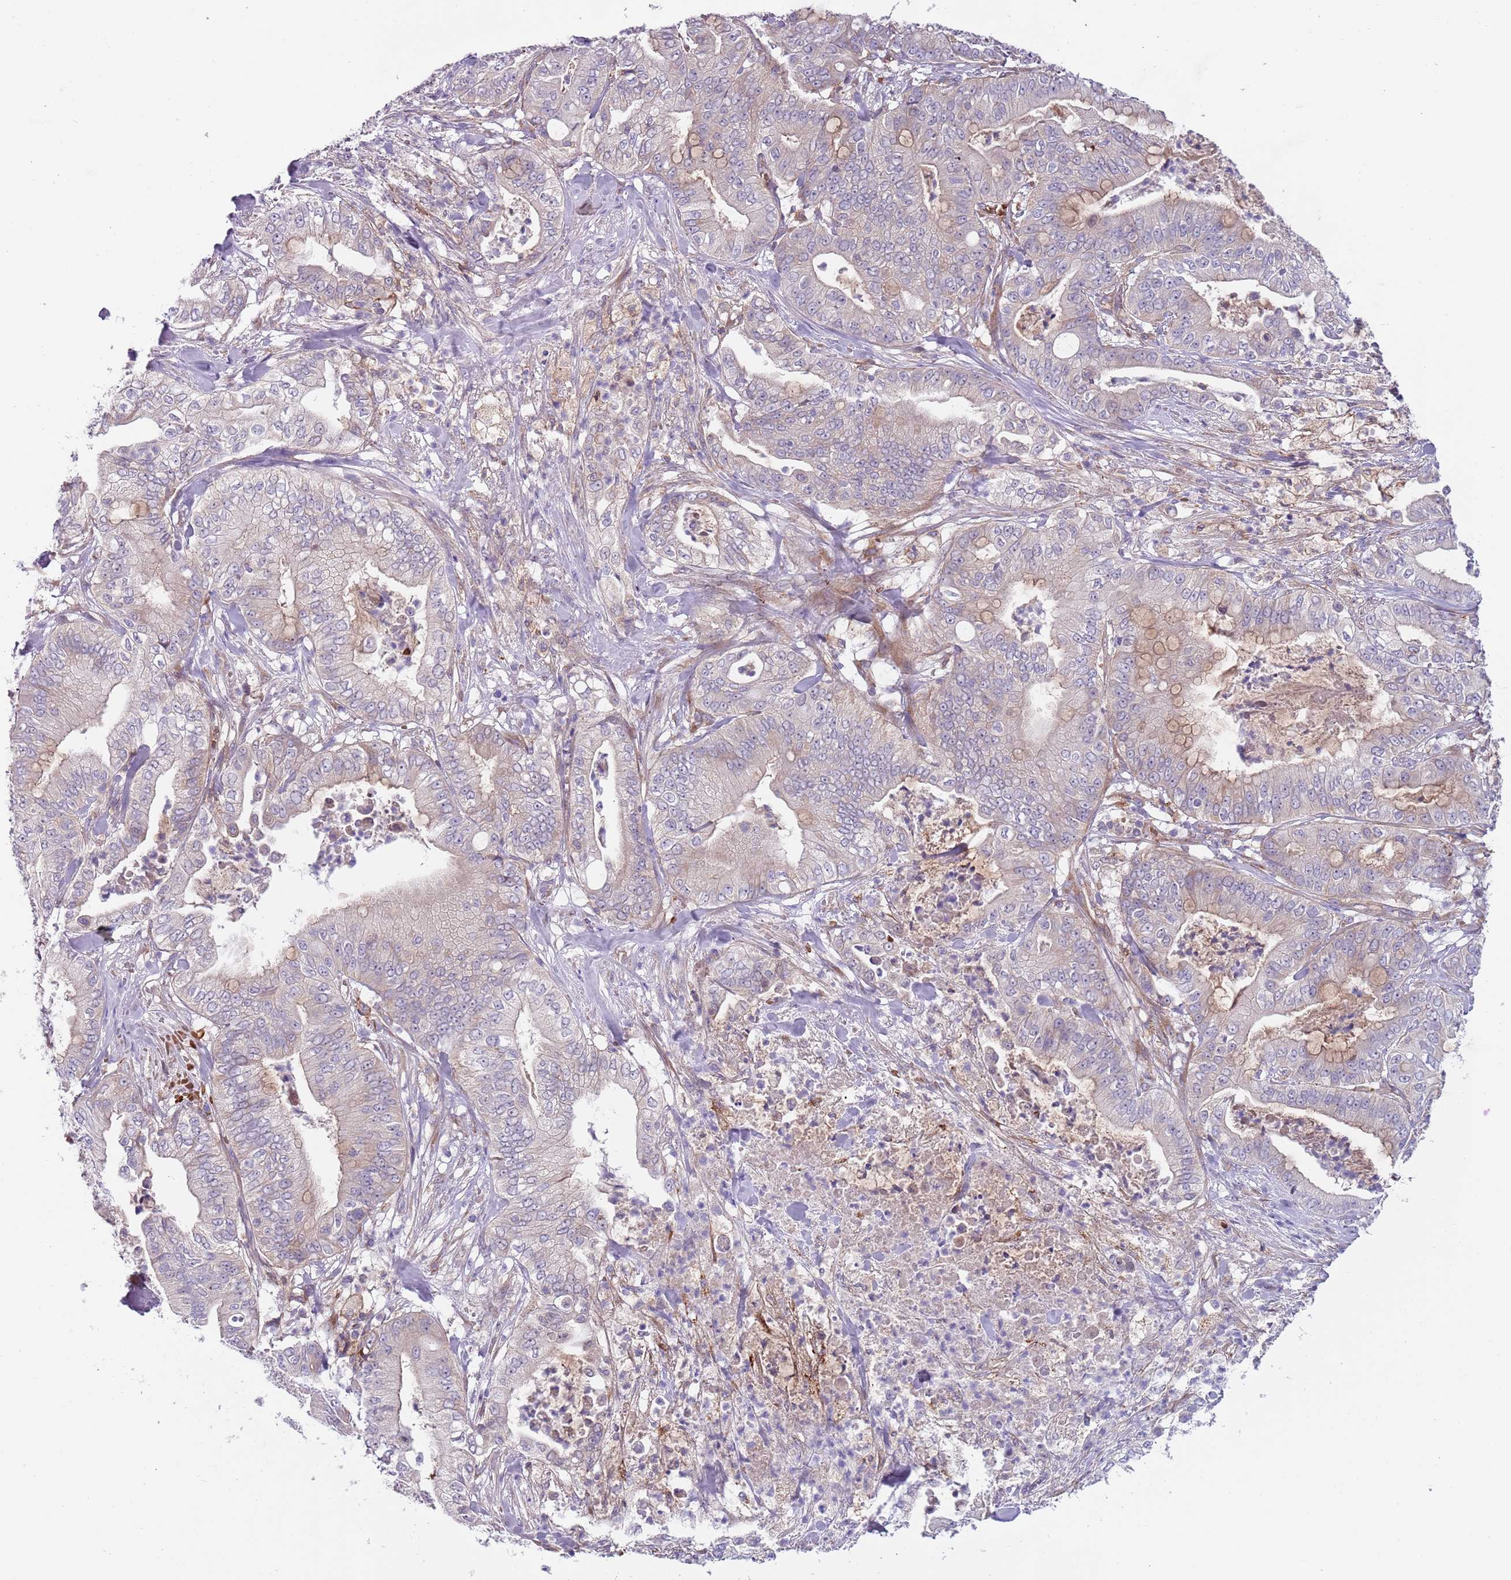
{"staining": {"intensity": "weak", "quantity": "<25%", "location": "cytoplasmic/membranous"}, "tissue": "pancreatic cancer", "cell_type": "Tumor cells", "image_type": "cancer", "snomed": [{"axis": "morphology", "description": "Adenocarcinoma, NOS"}, {"axis": "topography", "description": "Pancreas"}], "caption": "Human pancreatic cancer stained for a protein using immunohistochemistry (IHC) demonstrates no expression in tumor cells.", "gene": "VWCE", "patient": {"sex": "male", "age": 71}}